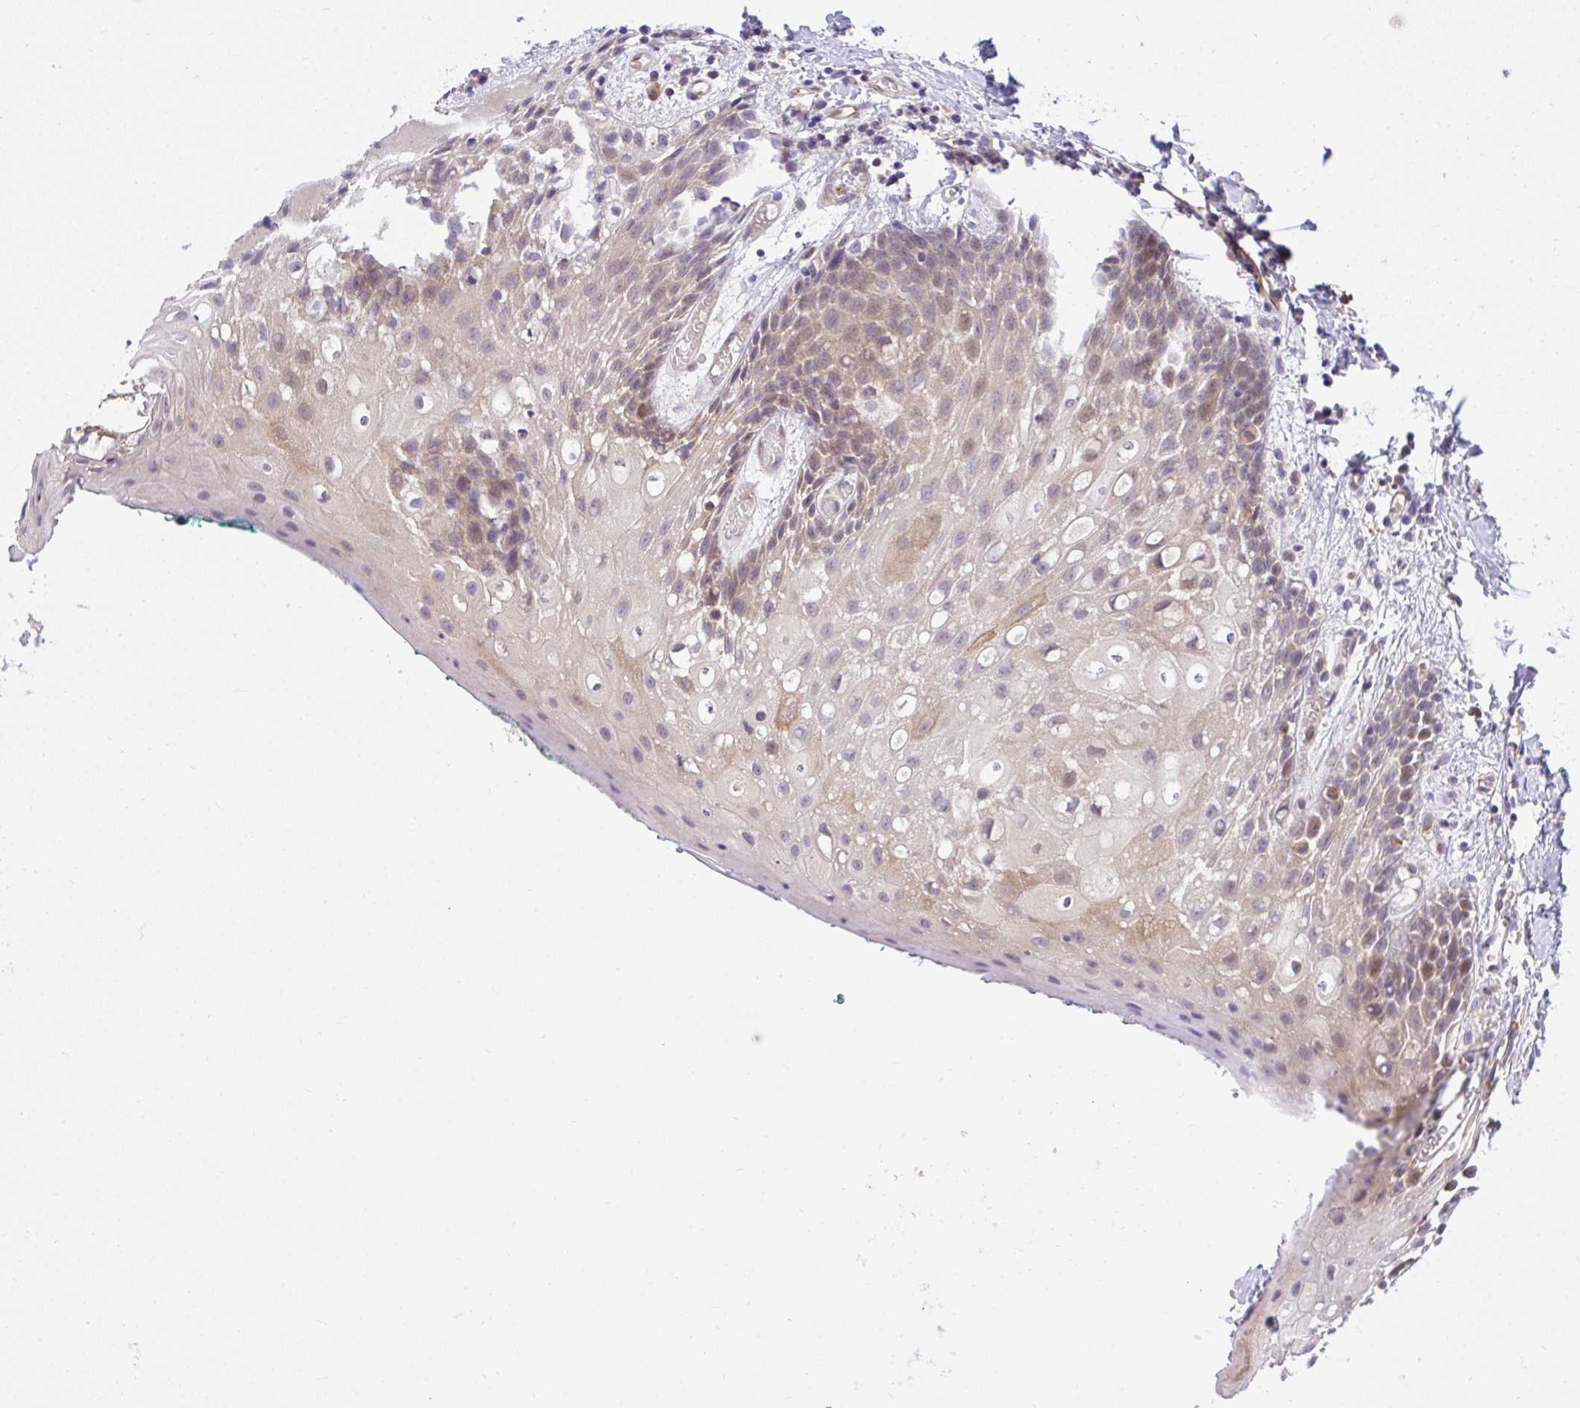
{"staining": {"intensity": "weak", "quantity": "<25%", "location": "cytoplasmic/membranous,nuclear"}, "tissue": "oral mucosa", "cell_type": "Squamous epithelial cells", "image_type": "normal", "snomed": [{"axis": "morphology", "description": "Normal tissue, NOS"}, {"axis": "topography", "description": "Oral tissue"}, {"axis": "topography", "description": "Tounge, NOS"}], "caption": "This is an immunohistochemistry image of benign oral mucosa. There is no positivity in squamous epithelial cells.", "gene": "CHIA", "patient": {"sex": "female", "age": 62}}